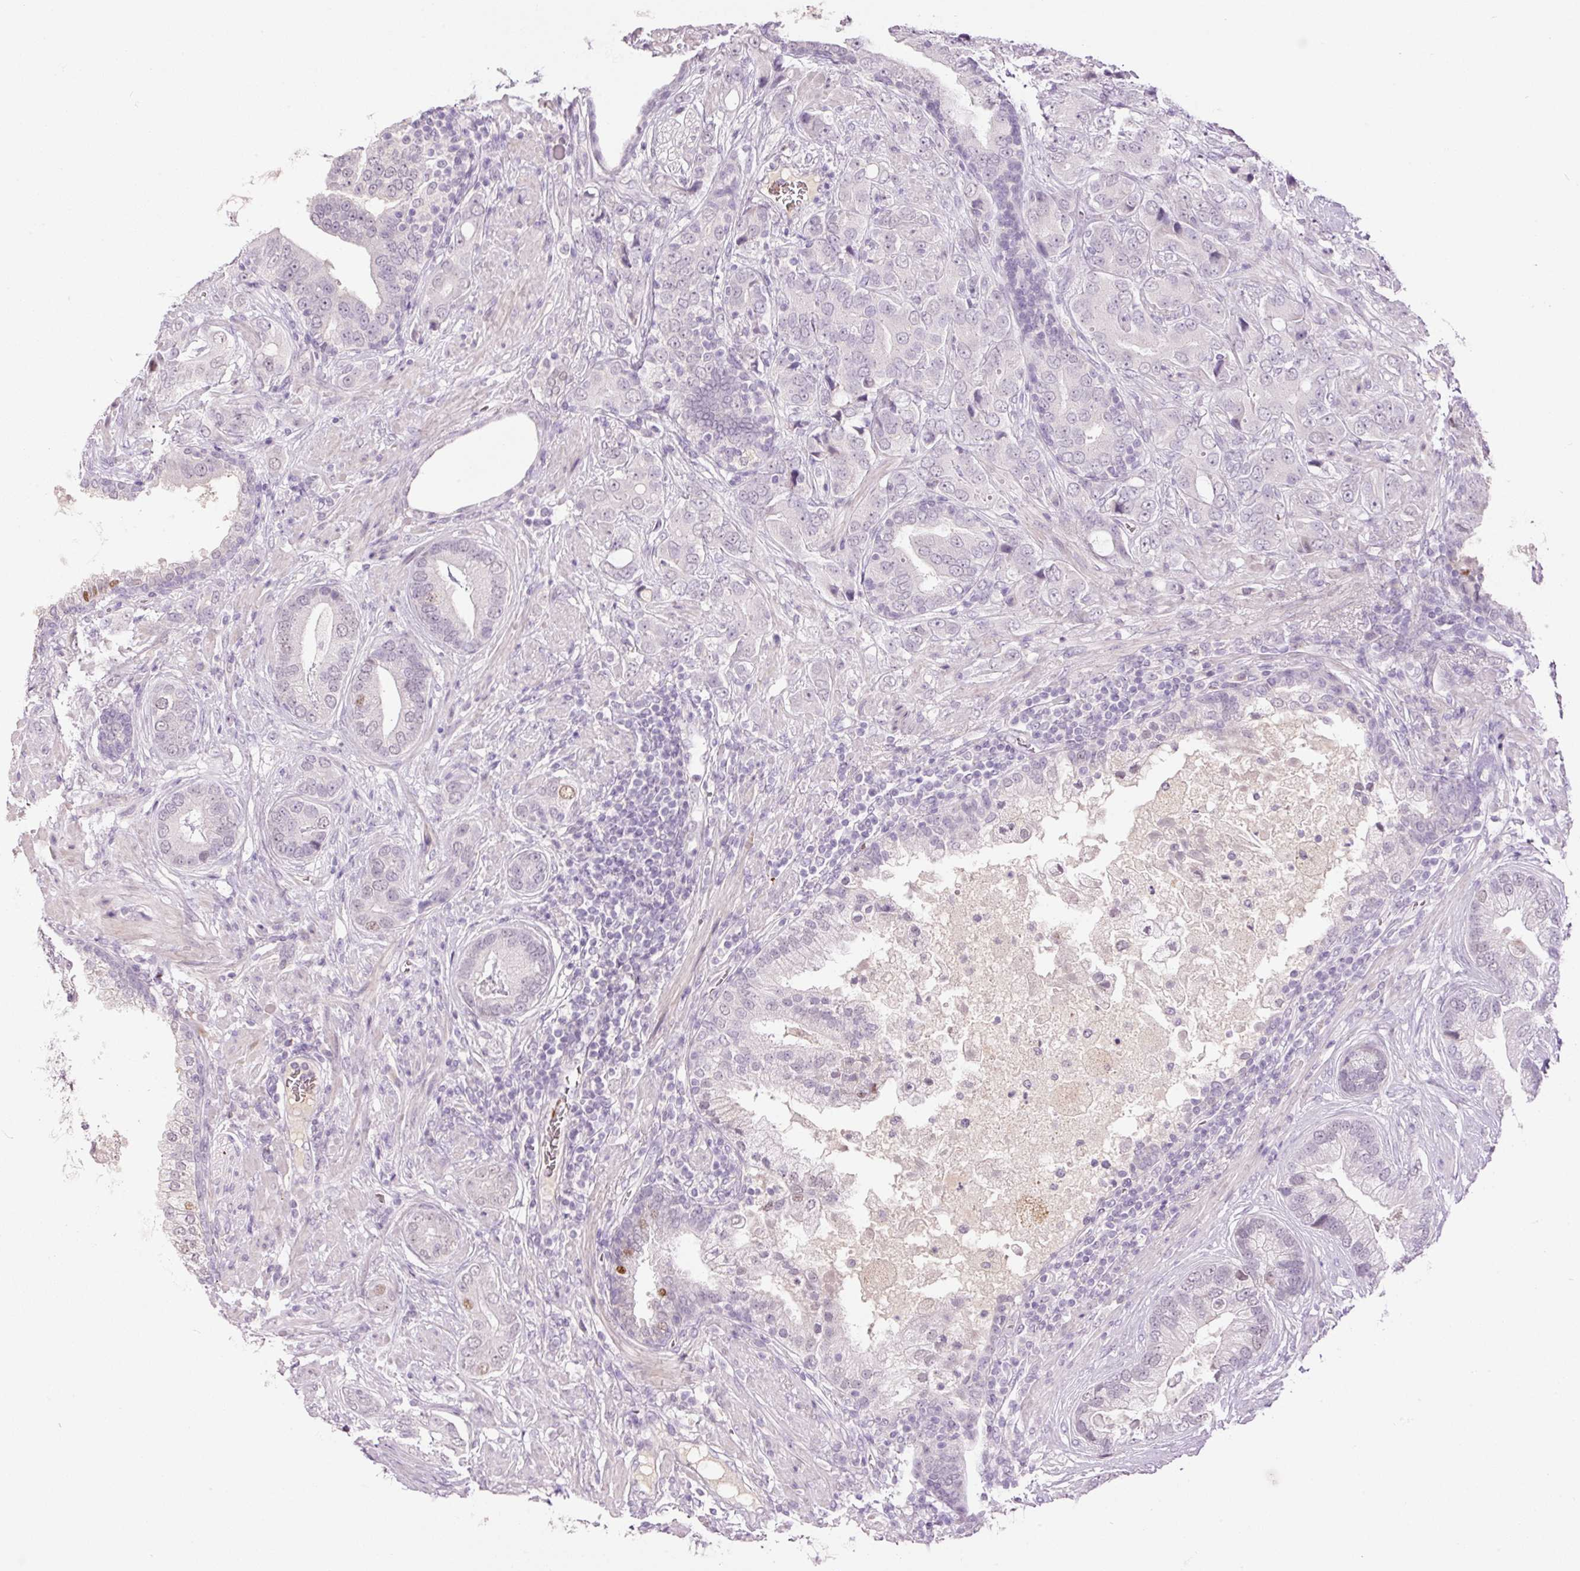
{"staining": {"intensity": "negative", "quantity": "none", "location": "none"}, "tissue": "prostate cancer", "cell_type": "Tumor cells", "image_type": "cancer", "snomed": [{"axis": "morphology", "description": "Adenocarcinoma, High grade"}, {"axis": "topography", "description": "Prostate"}], "caption": "There is no significant staining in tumor cells of high-grade adenocarcinoma (prostate).", "gene": "LY6G6D", "patient": {"sex": "male", "age": 55}}